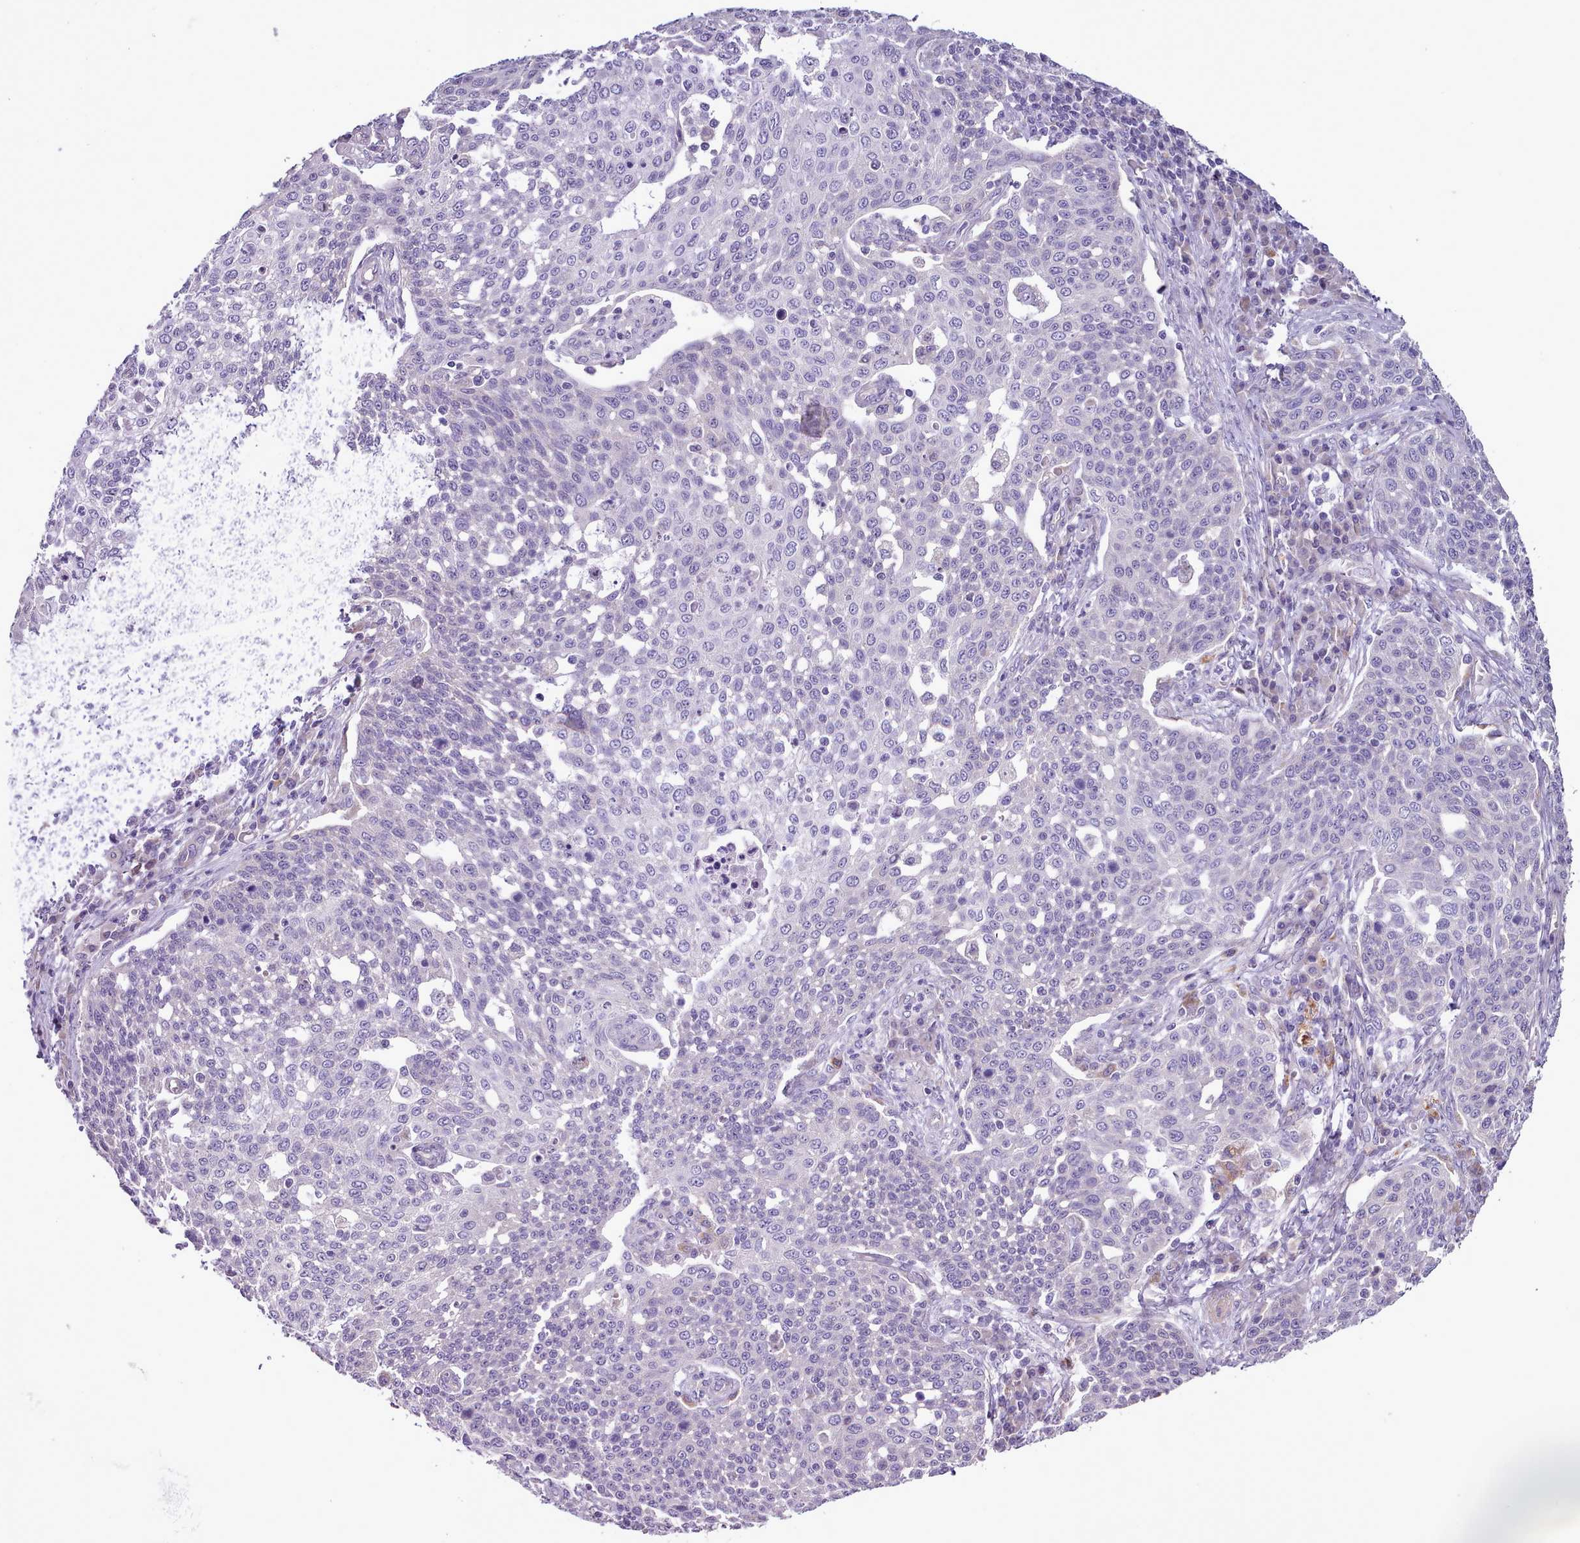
{"staining": {"intensity": "negative", "quantity": "none", "location": "none"}, "tissue": "cervical cancer", "cell_type": "Tumor cells", "image_type": "cancer", "snomed": [{"axis": "morphology", "description": "Squamous cell carcinoma, NOS"}, {"axis": "topography", "description": "Cervix"}], "caption": "An immunohistochemistry (IHC) image of cervical squamous cell carcinoma is shown. There is no staining in tumor cells of cervical squamous cell carcinoma. (DAB immunohistochemistry visualized using brightfield microscopy, high magnification).", "gene": "SETX", "patient": {"sex": "female", "age": 34}}